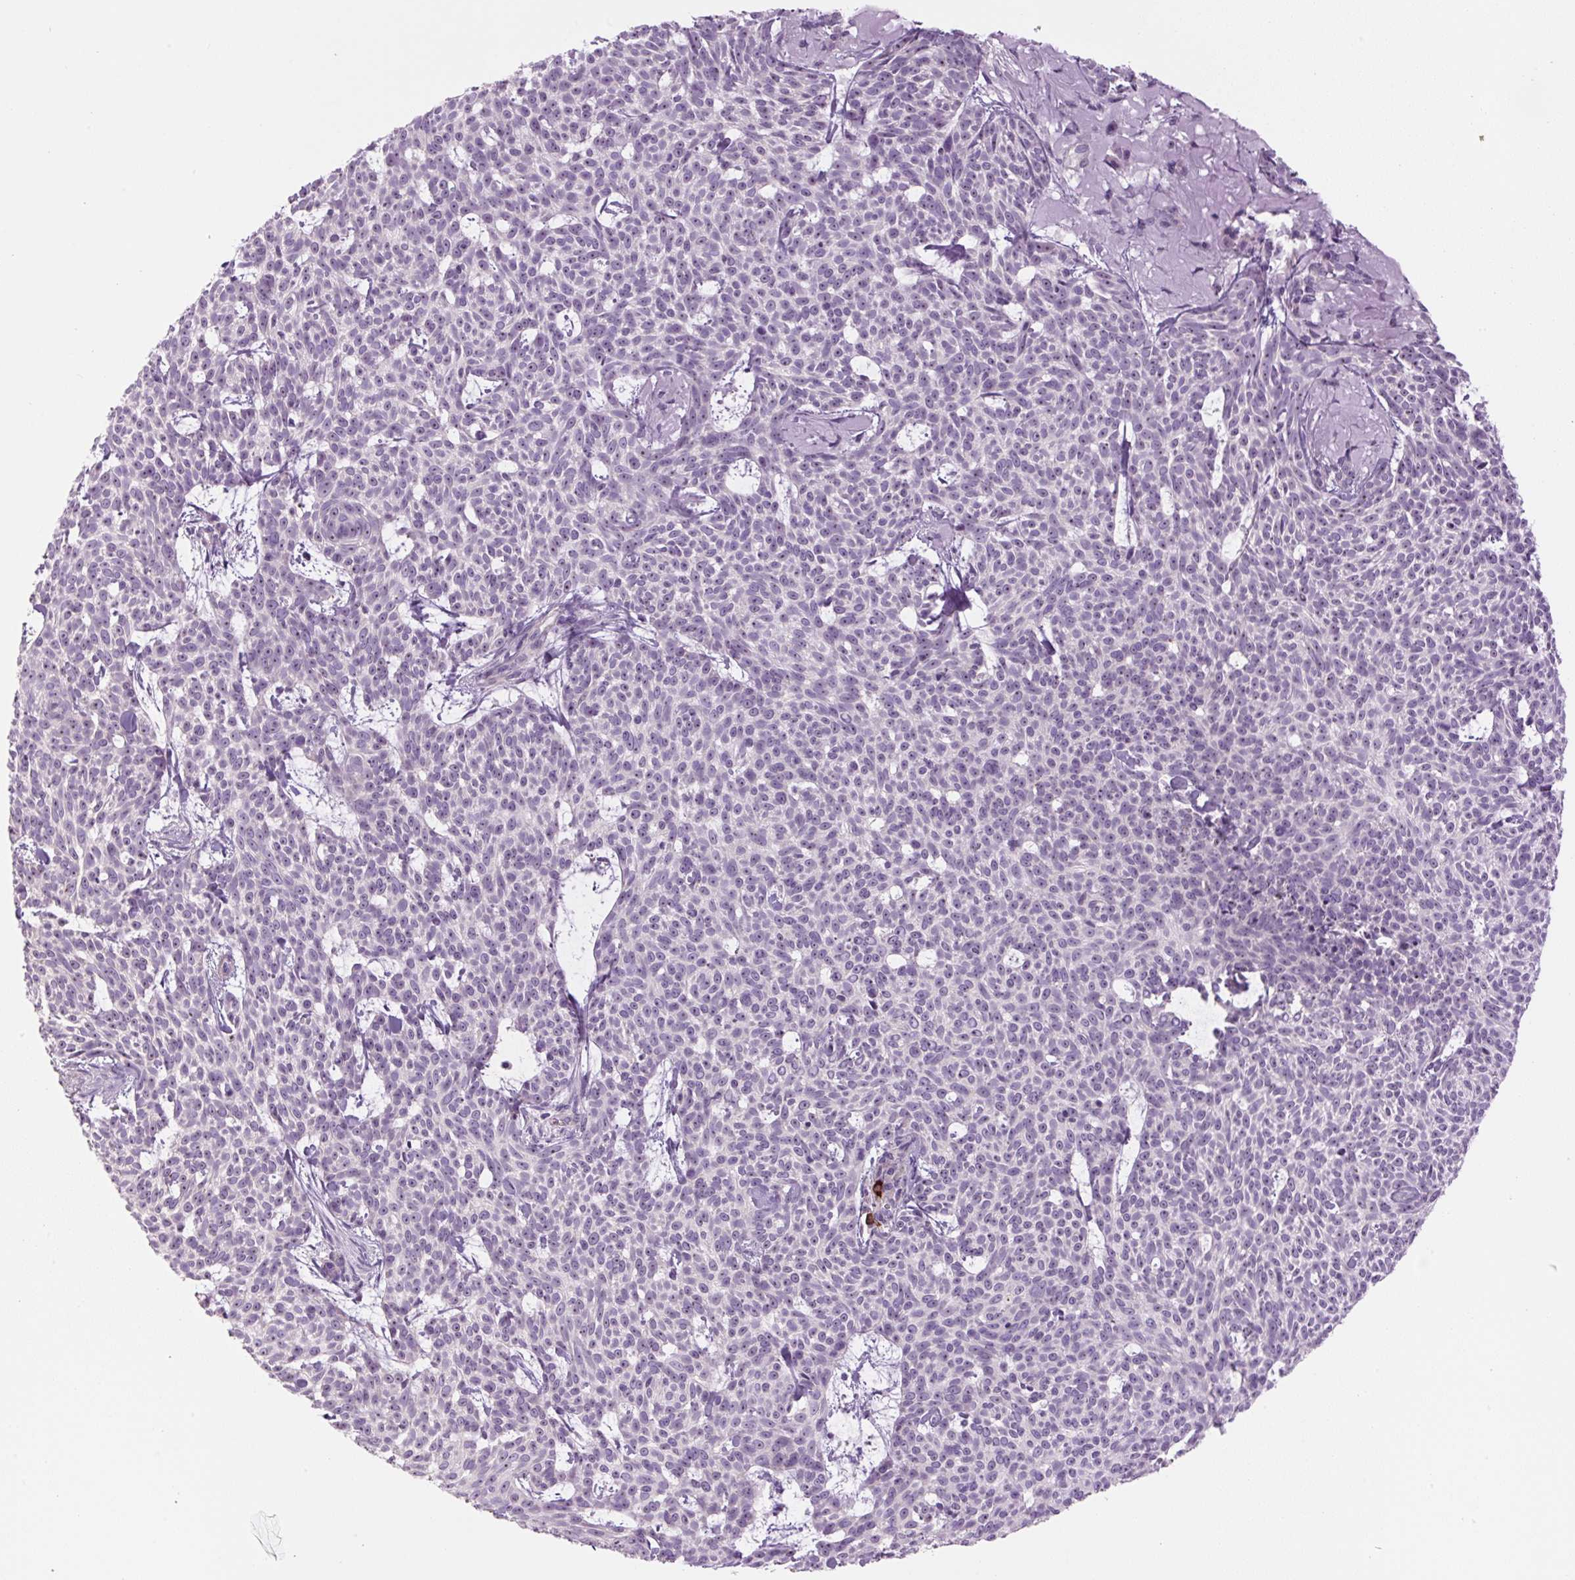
{"staining": {"intensity": "negative", "quantity": "none", "location": "none"}, "tissue": "skin cancer", "cell_type": "Tumor cells", "image_type": "cancer", "snomed": [{"axis": "morphology", "description": "Basal cell carcinoma"}, {"axis": "topography", "description": "Skin"}], "caption": "The photomicrograph shows no significant staining in tumor cells of skin cancer. (DAB immunohistochemistry (IHC) visualized using brightfield microscopy, high magnification).", "gene": "TMEM151B", "patient": {"sex": "female", "age": 93}}